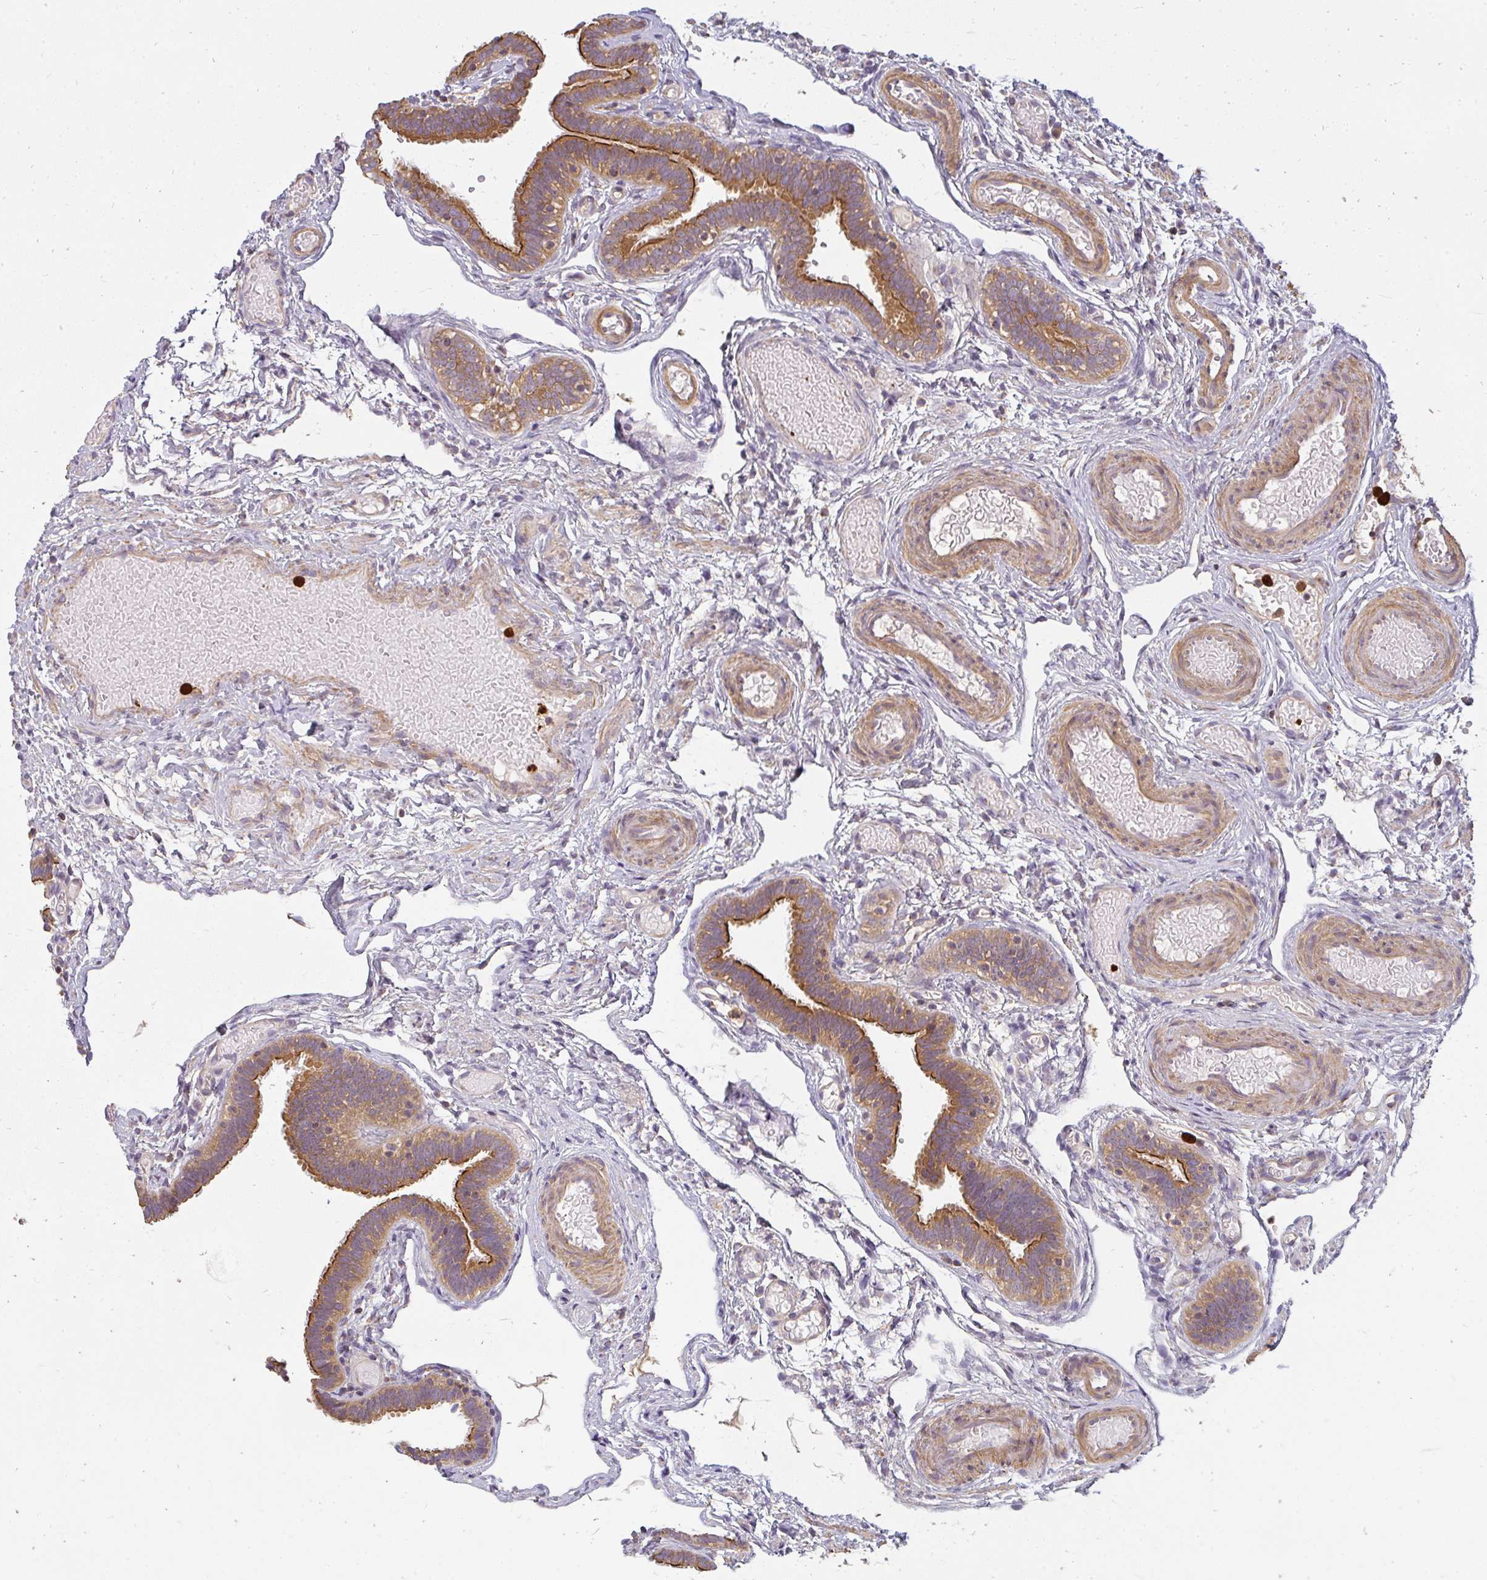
{"staining": {"intensity": "moderate", "quantity": ">75%", "location": "cytoplasmic/membranous"}, "tissue": "fallopian tube", "cell_type": "Glandular cells", "image_type": "normal", "snomed": [{"axis": "morphology", "description": "Normal tissue, NOS"}, {"axis": "topography", "description": "Fallopian tube"}], "caption": "The image reveals staining of normal fallopian tube, revealing moderate cytoplasmic/membranous protein positivity (brown color) within glandular cells. The protein of interest is shown in brown color, while the nuclei are stained blue.", "gene": "CNTRL", "patient": {"sex": "female", "age": 37}}